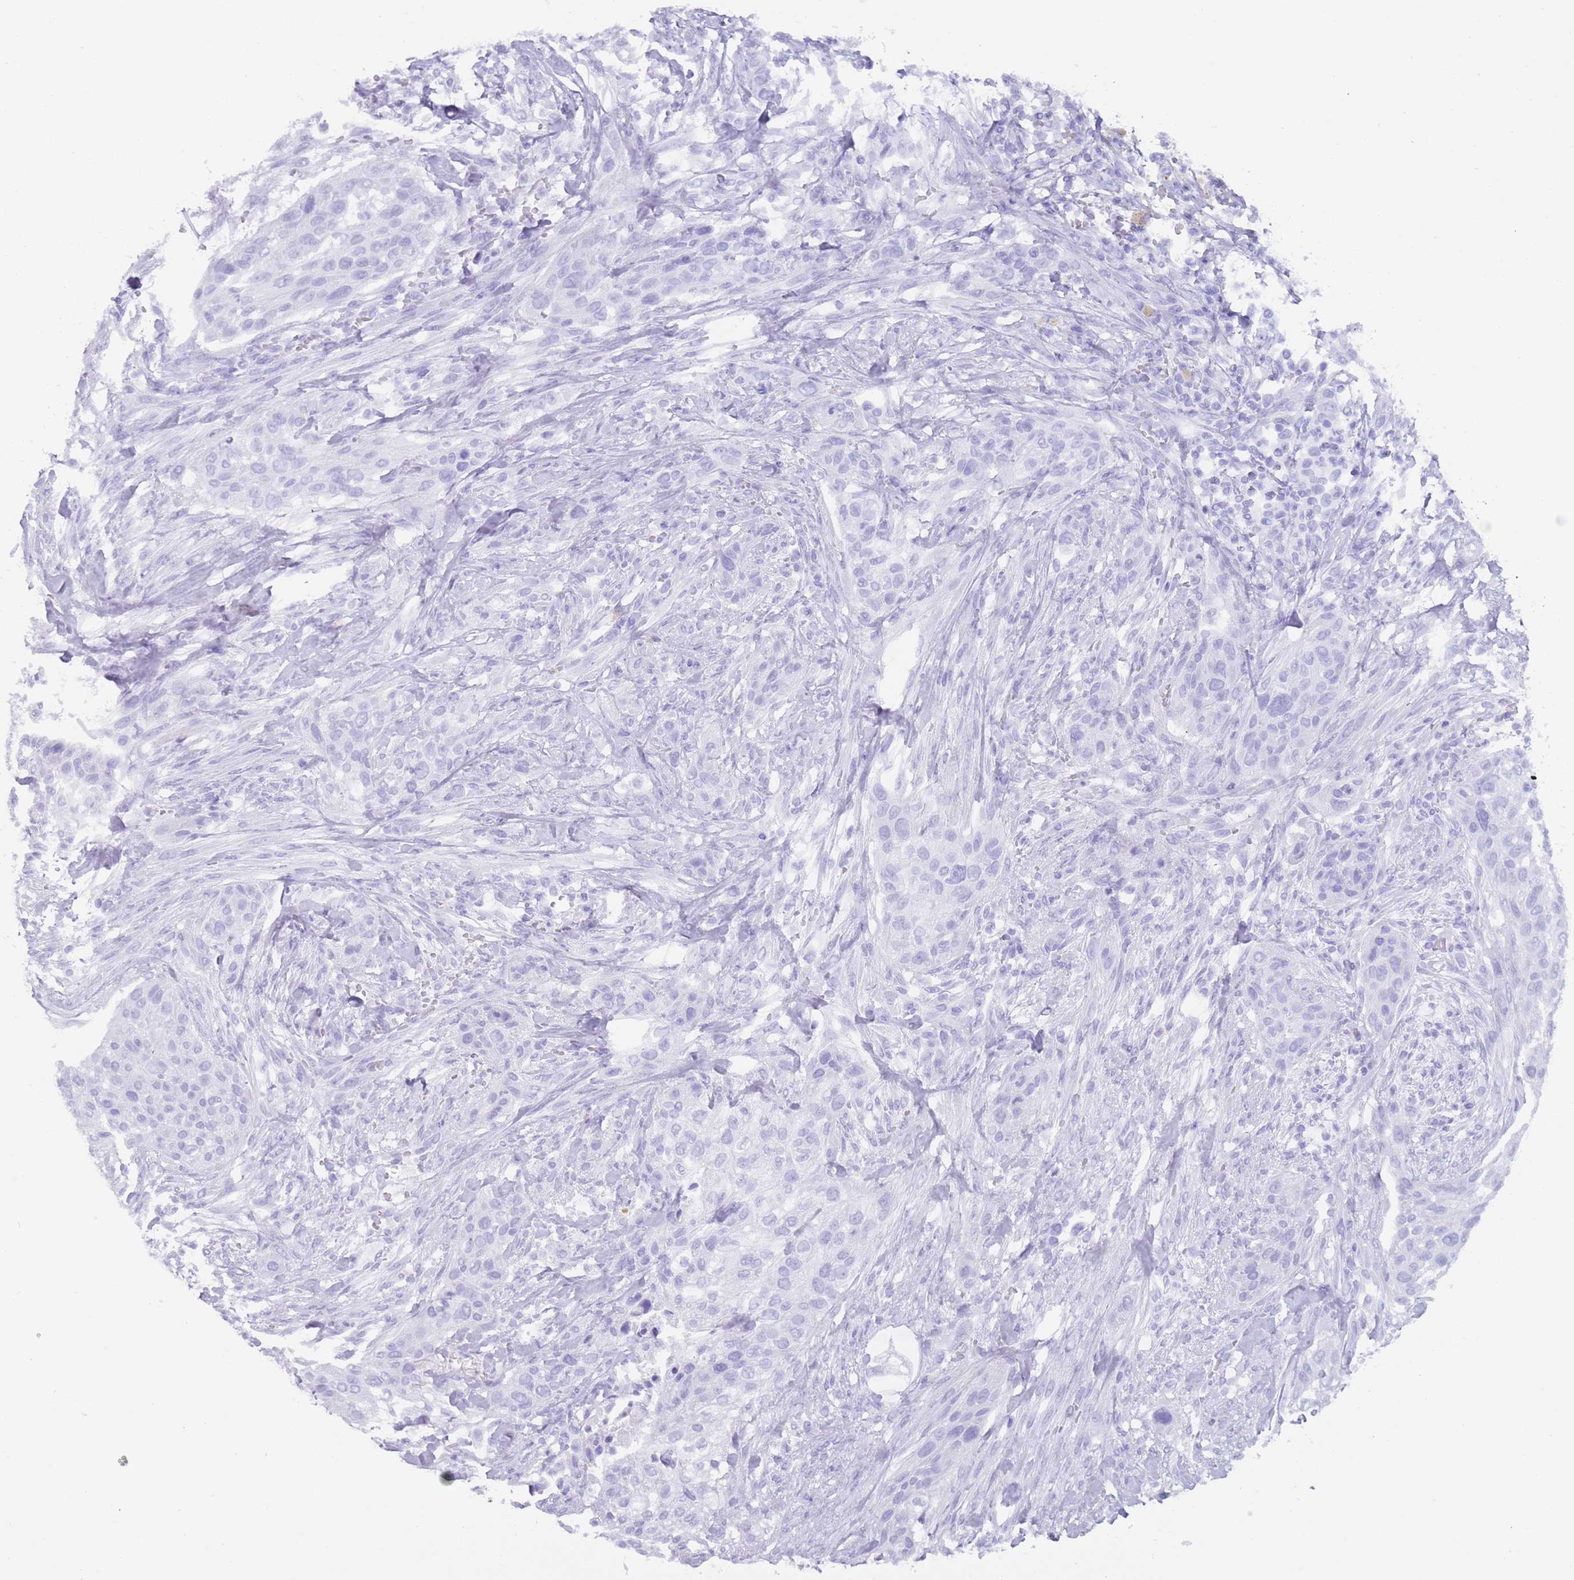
{"staining": {"intensity": "negative", "quantity": "none", "location": "none"}, "tissue": "urothelial cancer", "cell_type": "Tumor cells", "image_type": "cancer", "snomed": [{"axis": "morphology", "description": "Urothelial carcinoma, High grade"}, {"axis": "topography", "description": "Urinary bladder"}], "caption": "Tumor cells show no significant protein positivity in high-grade urothelial carcinoma.", "gene": "MYADML2", "patient": {"sex": "male", "age": 35}}